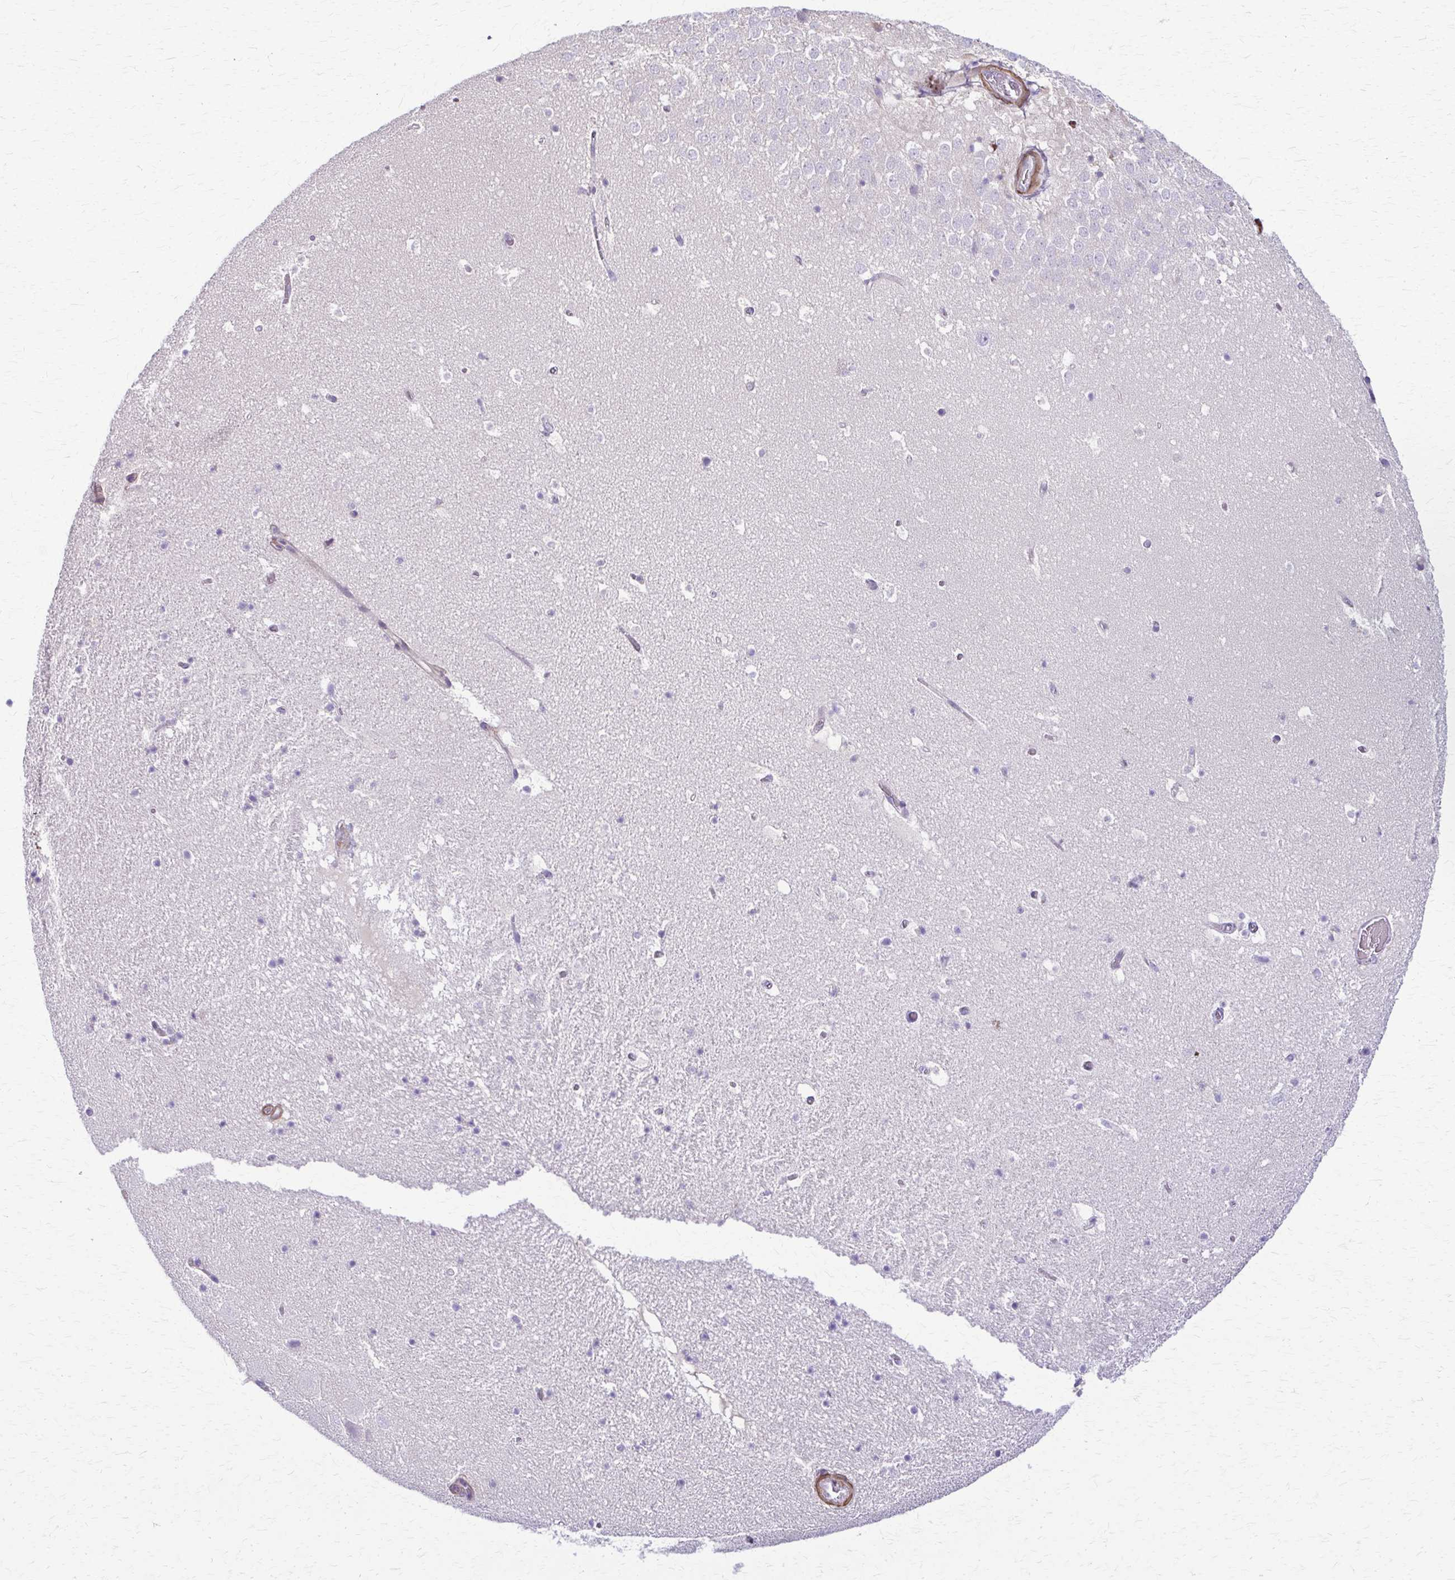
{"staining": {"intensity": "negative", "quantity": "none", "location": "none"}, "tissue": "hippocampus", "cell_type": "Glial cells", "image_type": "normal", "snomed": [{"axis": "morphology", "description": "Normal tissue, NOS"}, {"axis": "topography", "description": "Hippocampus"}], "caption": "This is an immunohistochemistry (IHC) micrograph of unremarkable human hippocampus. There is no expression in glial cells.", "gene": "DSP", "patient": {"sex": "female", "age": 42}}